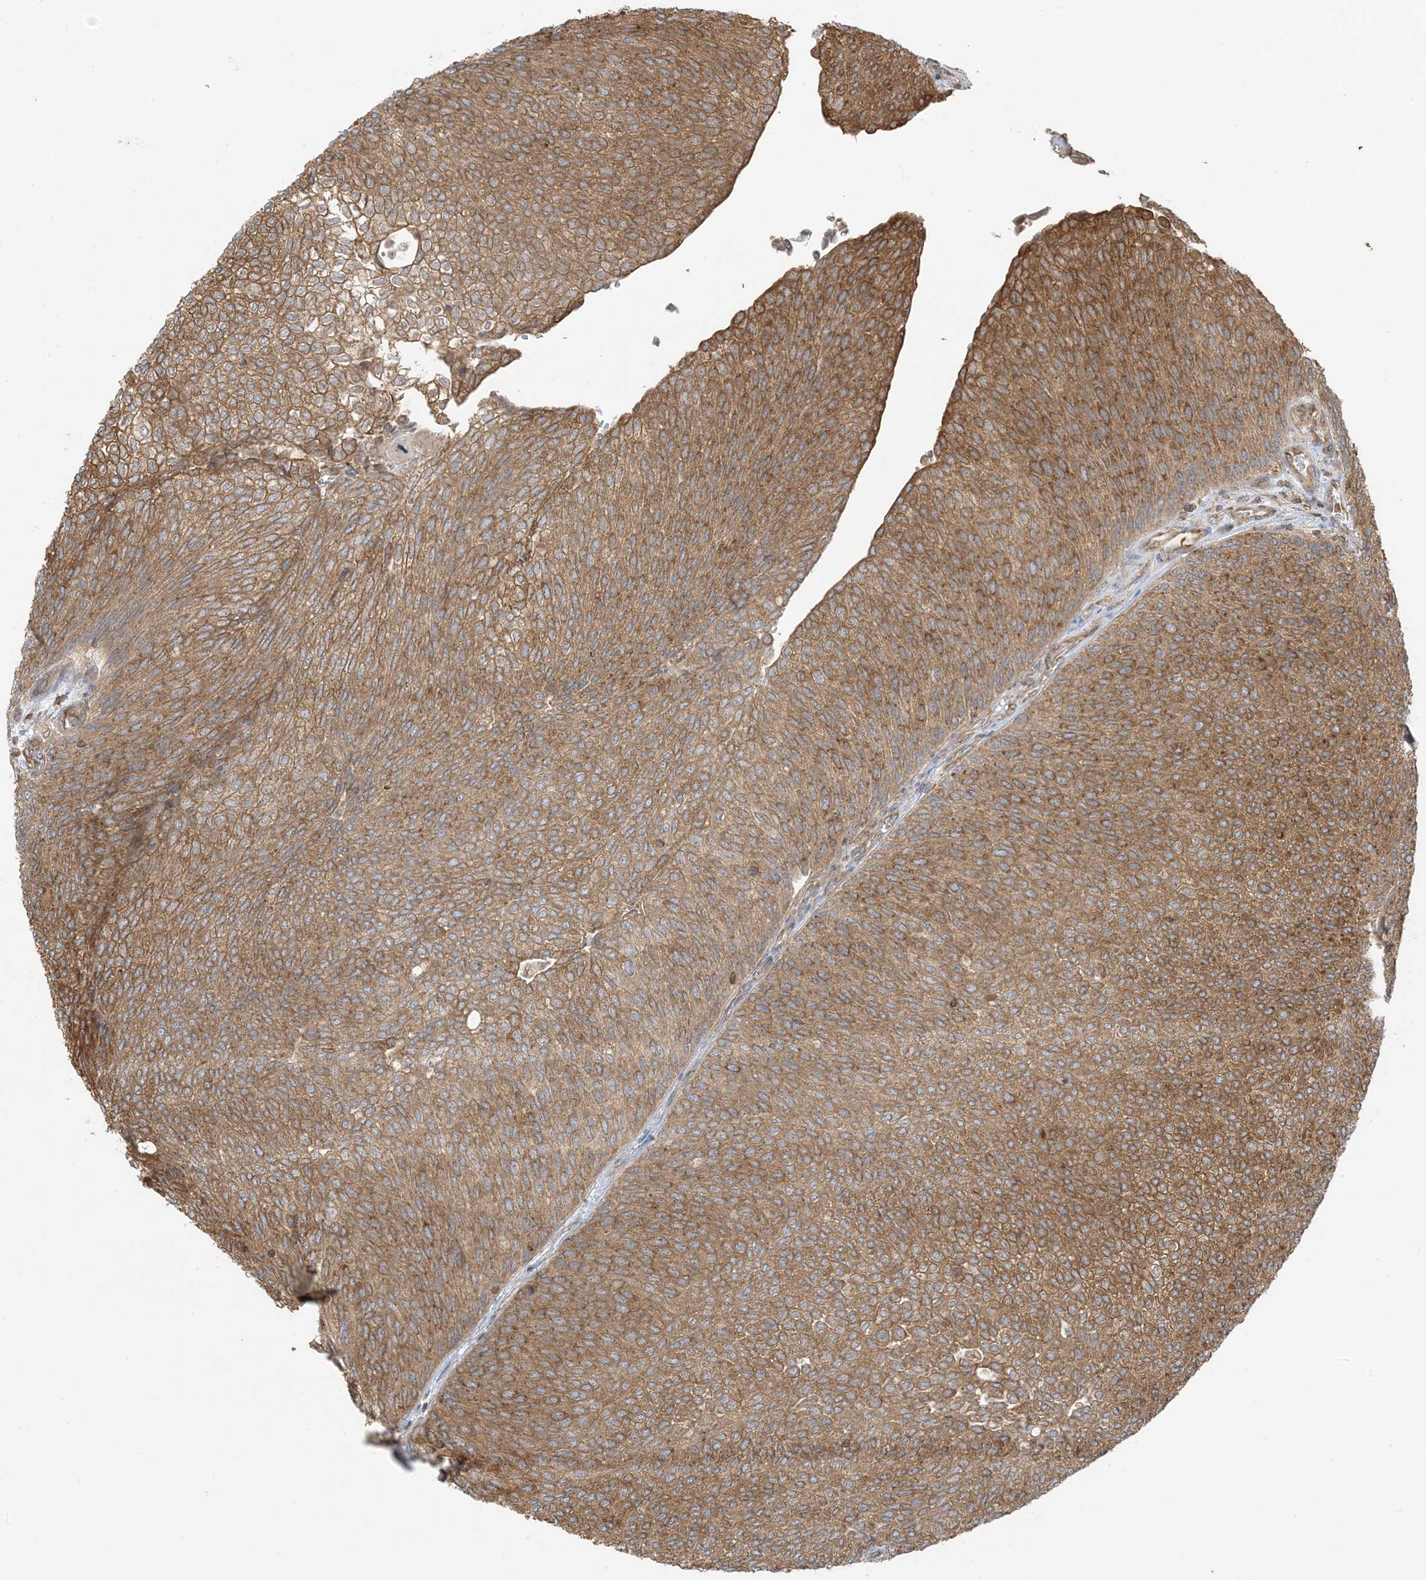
{"staining": {"intensity": "moderate", "quantity": ">75%", "location": "cytoplasmic/membranous"}, "tissue": "urothelial cancer", "cell_type": "Tumor cells", "image_type": "cancer", "snomed": [{"axis": "morphology", "description": "Urothelial carcinoma, Low grade"}, {"axis": "topography", "description": "Urinary bladder"}], "caption": "The immunohistochemical stain highlights moderate cytoplasmic/membranous staining in tumor cells of low-grade urothelial carcinoma tissue. (Stains: DAB in brown, nuclei in blue, Microscopy: brightfield microscopy at high magnification).", "gene": "SRP72", "patient": {"sex": "female", "age": 79}}